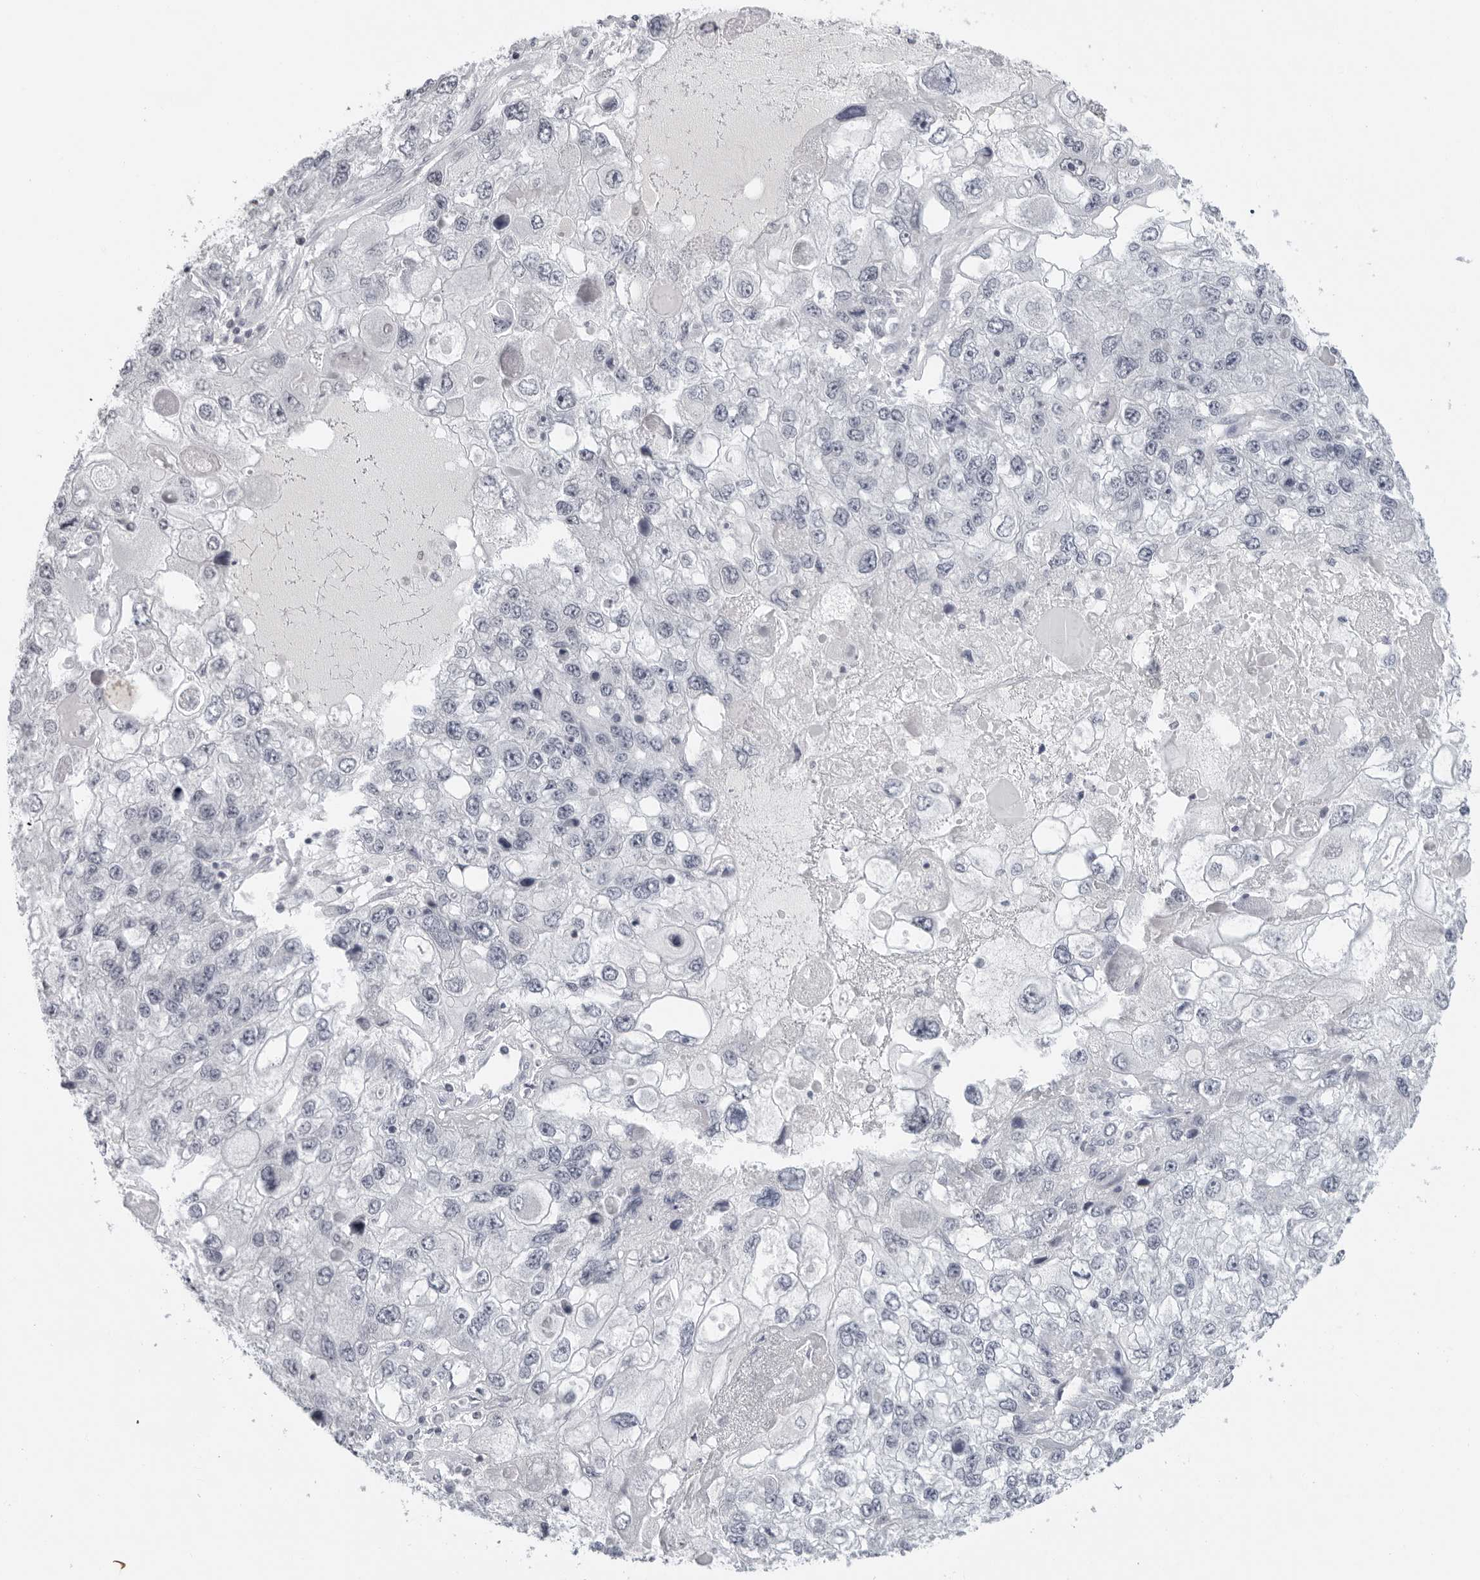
{"staining": {"intensity": "negative", "quantity": "none", "location": "none"}, "tissue": "endometrial cancer", "cell_type": "Tumor cells", "image_type": "cancer", "snomed": [{"axis": "morphology", "description": "Adenocarcinoma, NOS"}, {"axis": "topography", "description": "Endometrium"}], "caption": "Photomicrograph shows no significant protein staining in tumor cells of endometrial cancer. (DAB (3,3'-diaminobenzidine) immunohistochemistry (IHC) with hematoxylin counter stain).", "gene": "FLG2", "patient": {"sex": "female", "age": 49}}